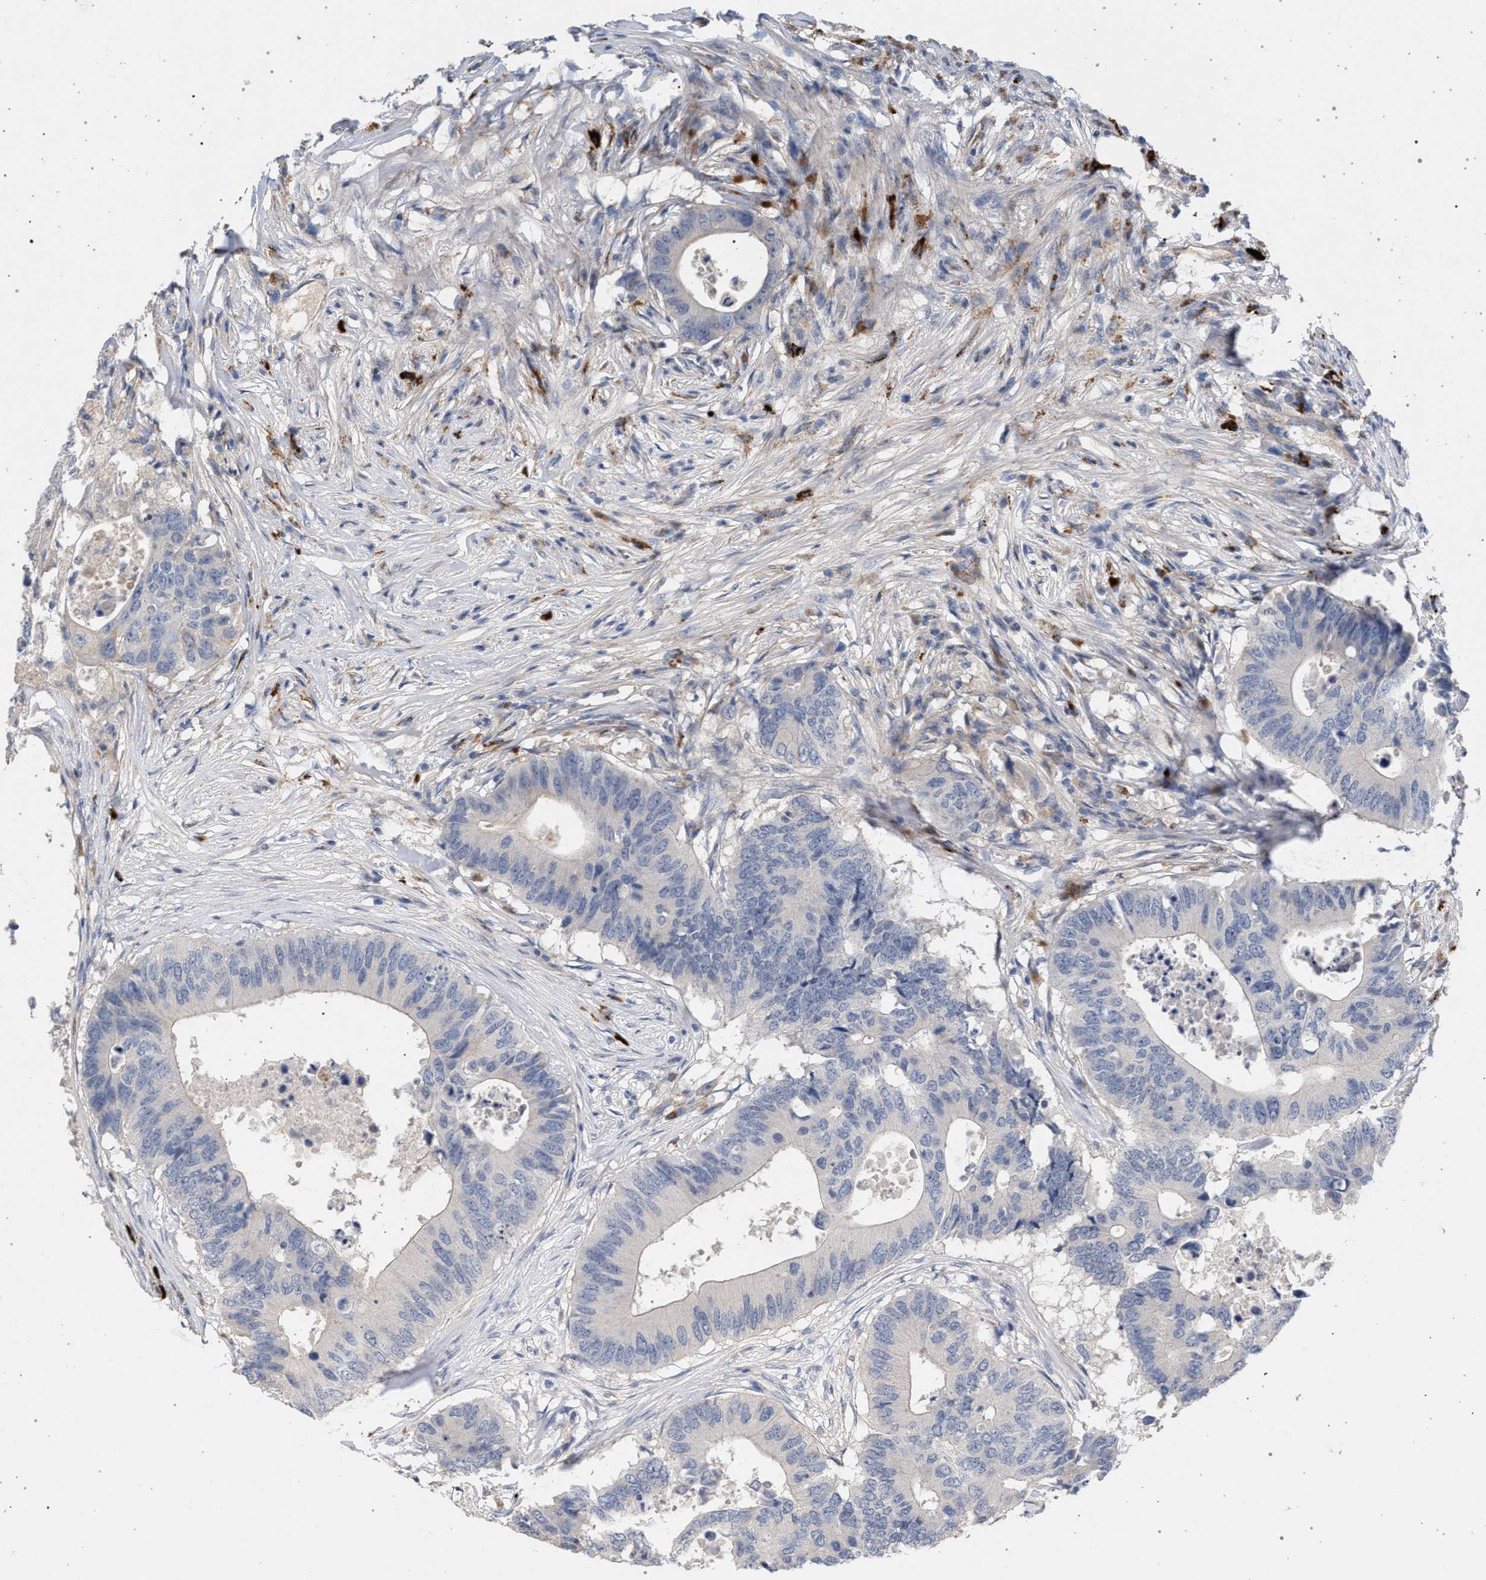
{"staining": {"intensity": "negative", "quantity": "none", "location": "none"}, "tissue": "colorectal cancer", "cell_type": "Tumor cells", "image_type": "cancer", "snomed": [{"axis": "morphology", "description": "Adenocarcinoma, NOS"}, {"axis": "topography", "description": "Colon"}], "caption": "Colorectal cancer stained for a protein using immunohistochemistry exhibits no positivity tumor cells.", "gene": "MAMDC2", "patient": {"sex": "male", "age": 71}}